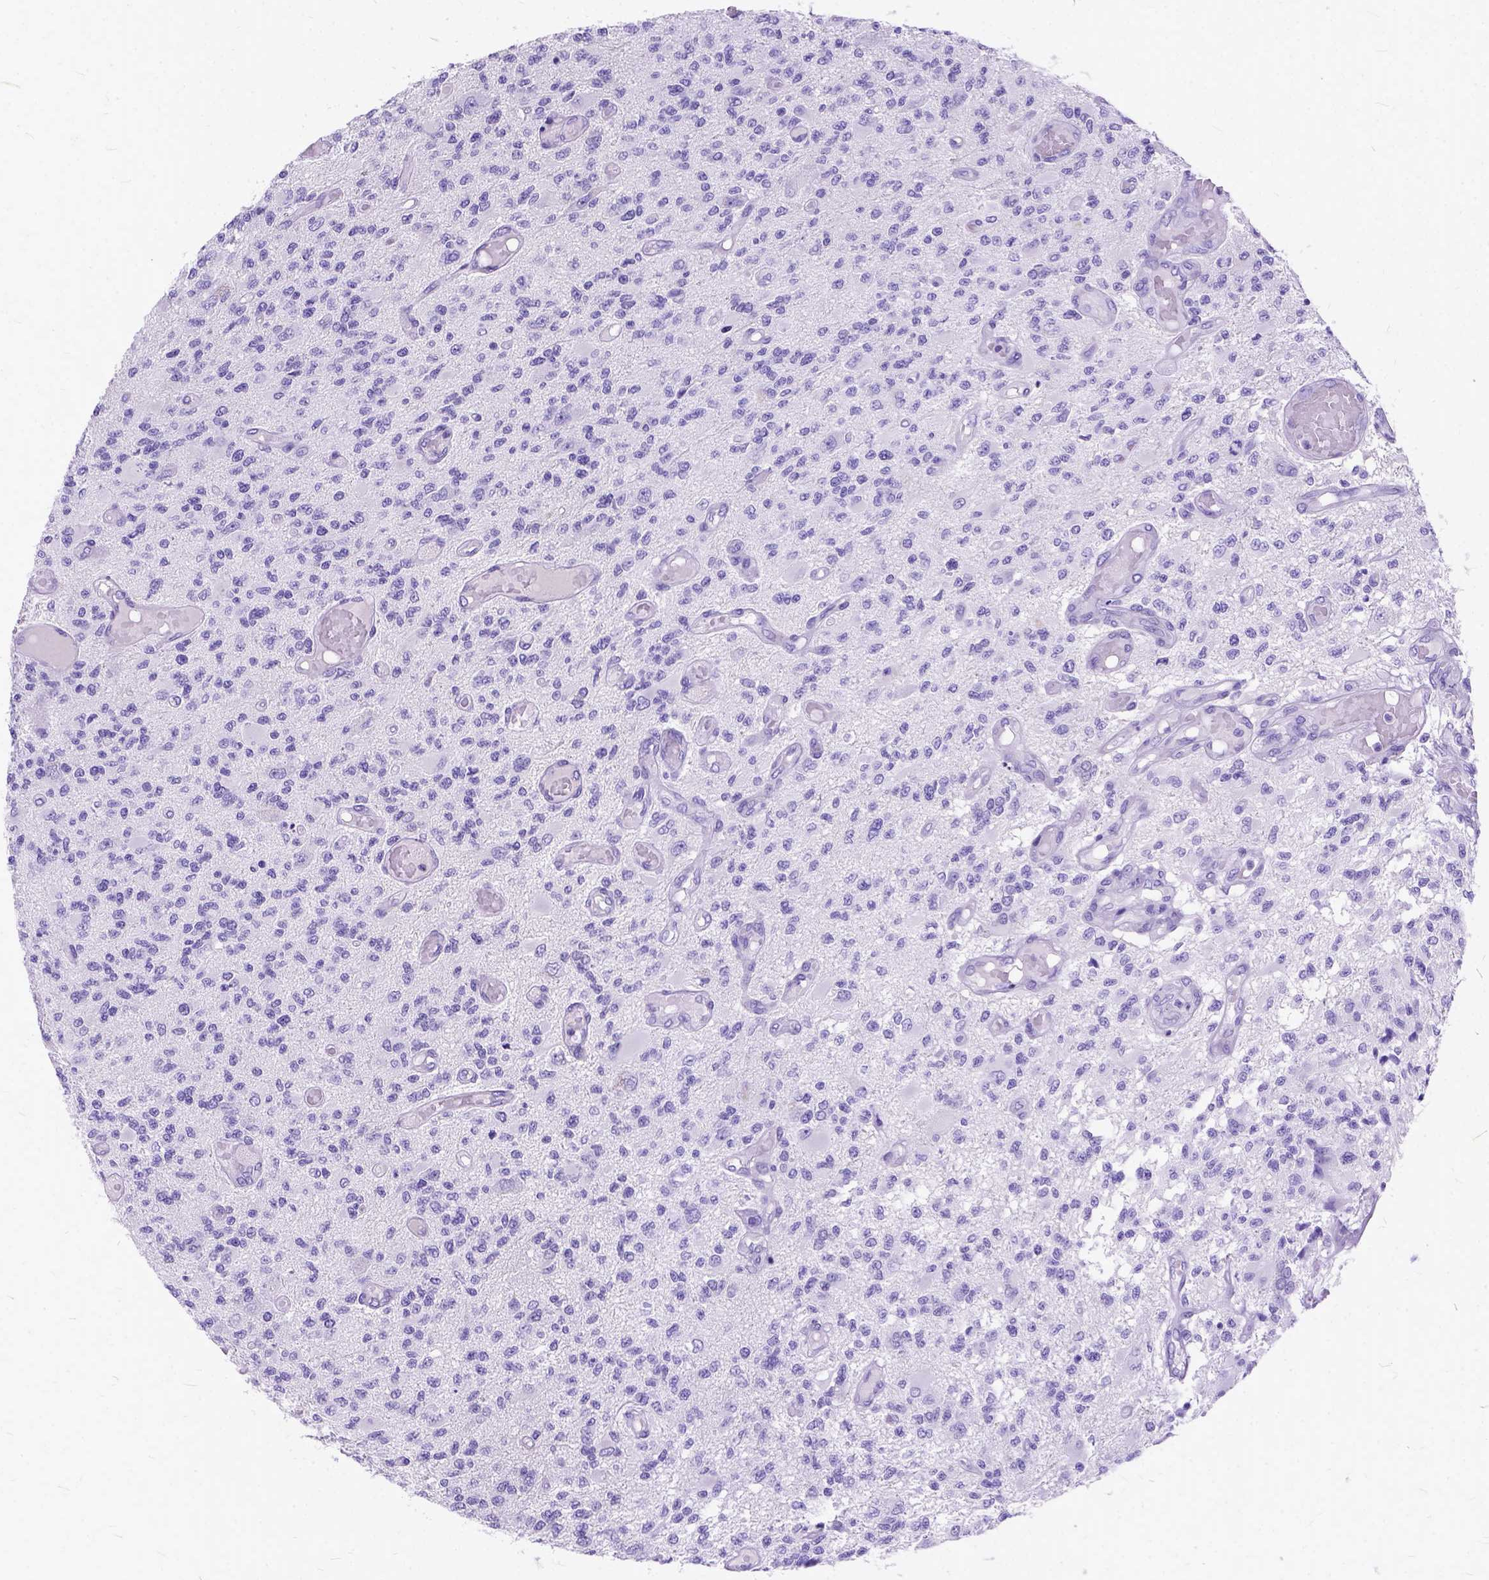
{"staining": {"intensity": "negative", "quantity": "none", "location": "none"}, "tissue": "glioma", "cell_type": "Tumor cells", "image_type": "cancer", "snomed": [{"axis": "morphology", "description": "Glioma, malignant, High grade"}, {"axis": "topography", "description": "Brain"}], "caption": "High-grade glioma (malignant) stained for a protein using immunohistochemistry reveals no staining tumor cells.", "gene": "C1QTNF3", "patient": {"sex": "female", "age": 63}}